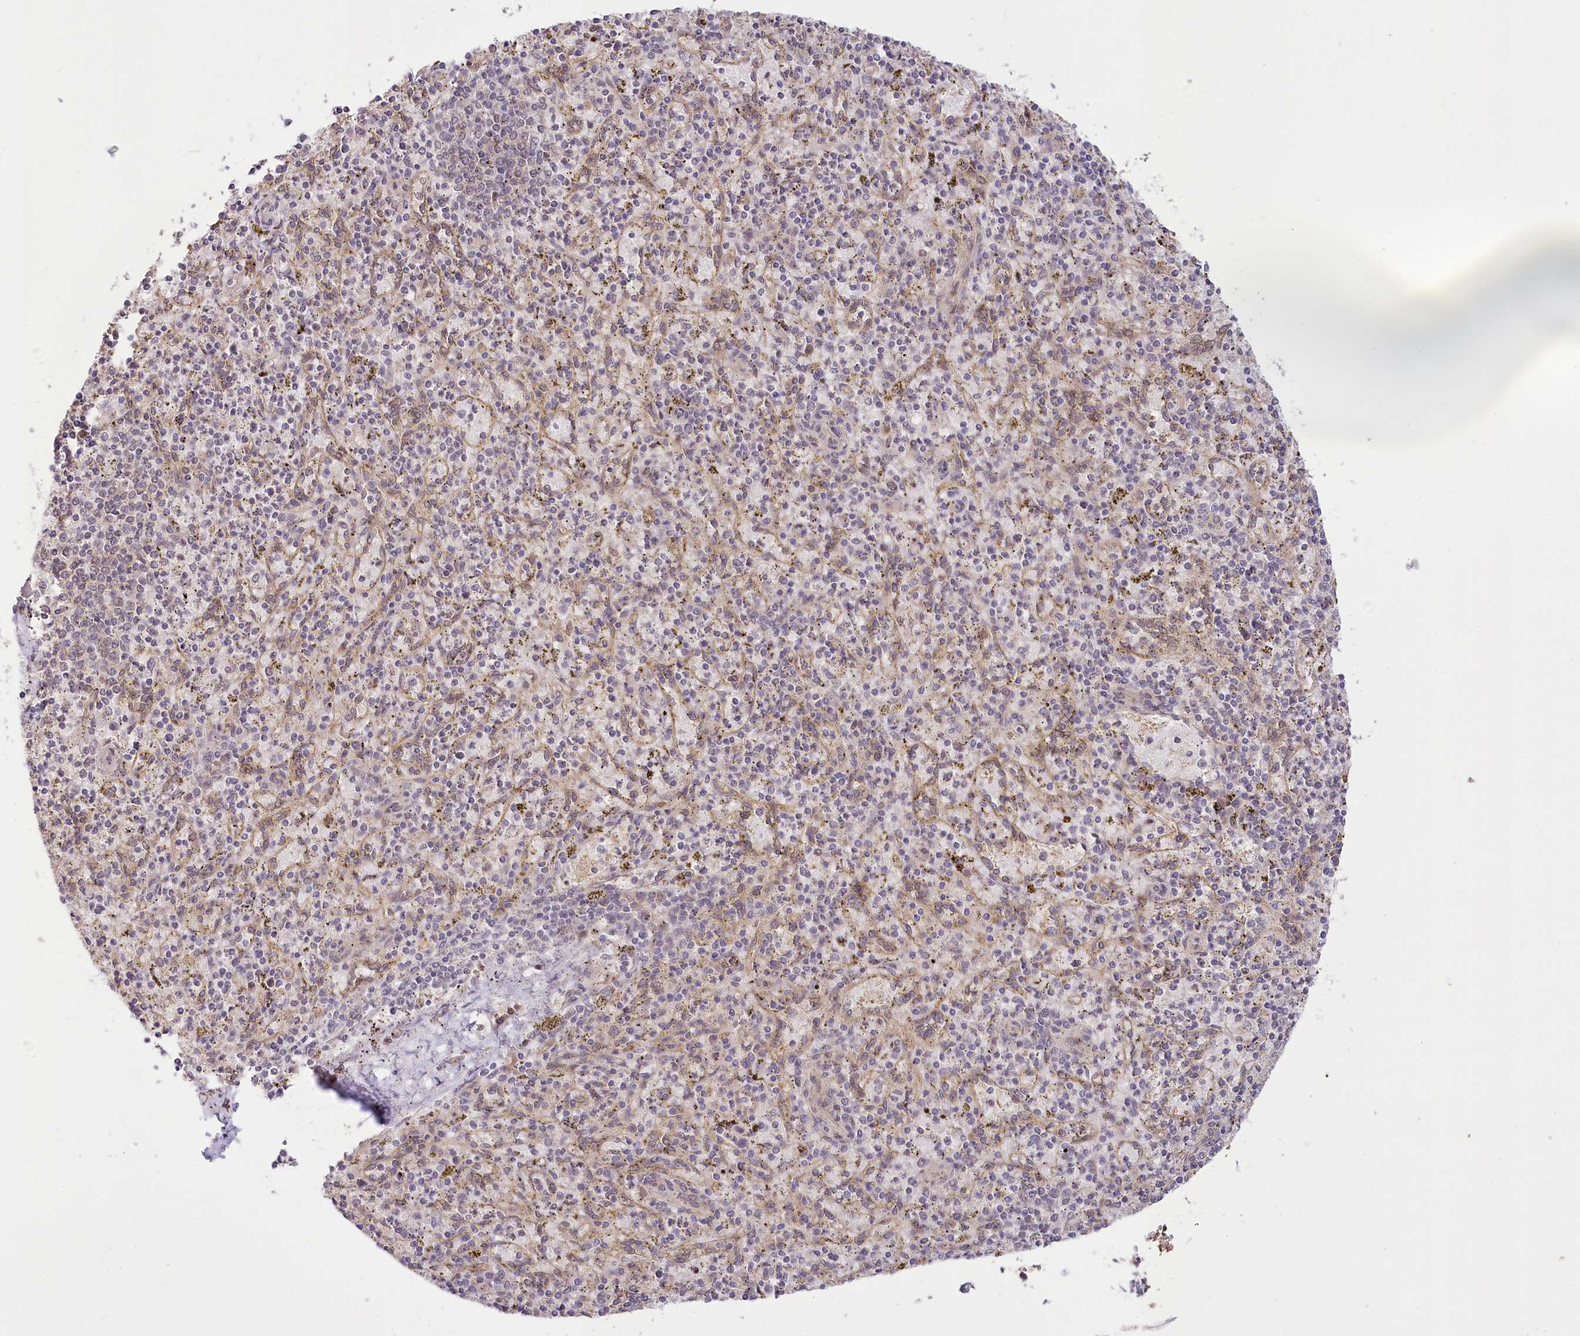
{"staining": {"intensity": "weak", "quantity": "25%-75%", "location": "cytoplasmic/membranous"}, "tissue": "spleen", "cell_type": "Cells in red pulp", "image_type": "normal", "snomed": [{"axis": "morphology", "description": "Normal tissue, NOS"}, {"axis": "topography", "description": "Spleen"}], "caption": "DAB immunohistochemical staining of unremarkable human spleen demonstrates weak cytoplasmic/membranous protein staining in approximately 25%-75% of cells in red pulp.", "gene": "CEP70", "patient": {"sex": "male", "age": 72}}